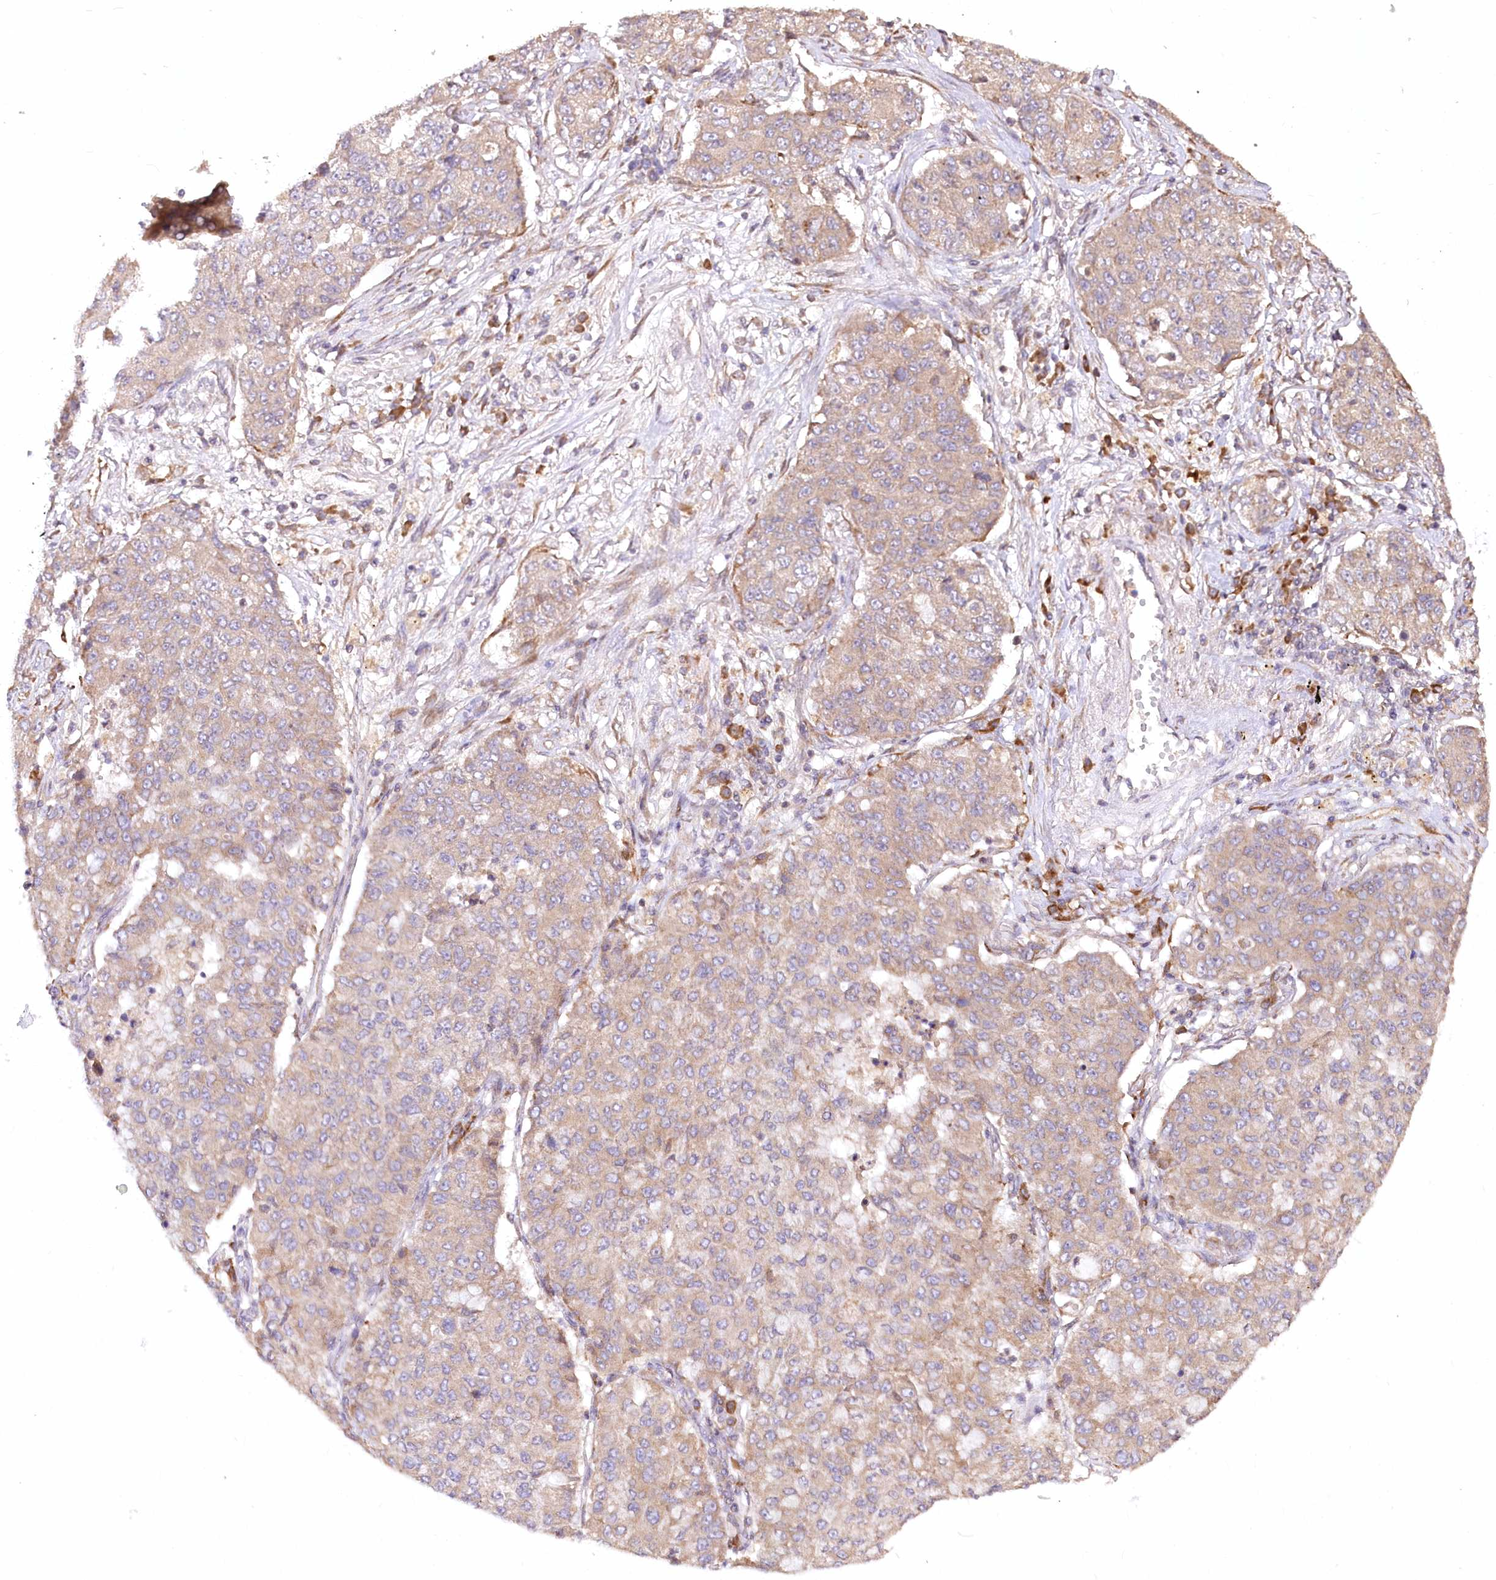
{"staining": {"intensity": "weak", "quantity": "25%-75%", "location": "cytoplasmic/membranous"}, "tissue": "lung cancer", "cell_type": "Tumor cells", "image_type": "cancer", "snomed": [{"axis": "morphology", "description": "Squamous cell carcinoma, NOS"}, {"axis": "topography", "description": "Lung"}], "caption": "DAB immunohistochemical staining of human lung cancer (squamous cell carcinoma) exhibits weak cytoplasmic/membranous protein staining in about 25%-75% of tumor cells.", "gene": "STT3B", "patient": {"sex": "male", "age": 74}}